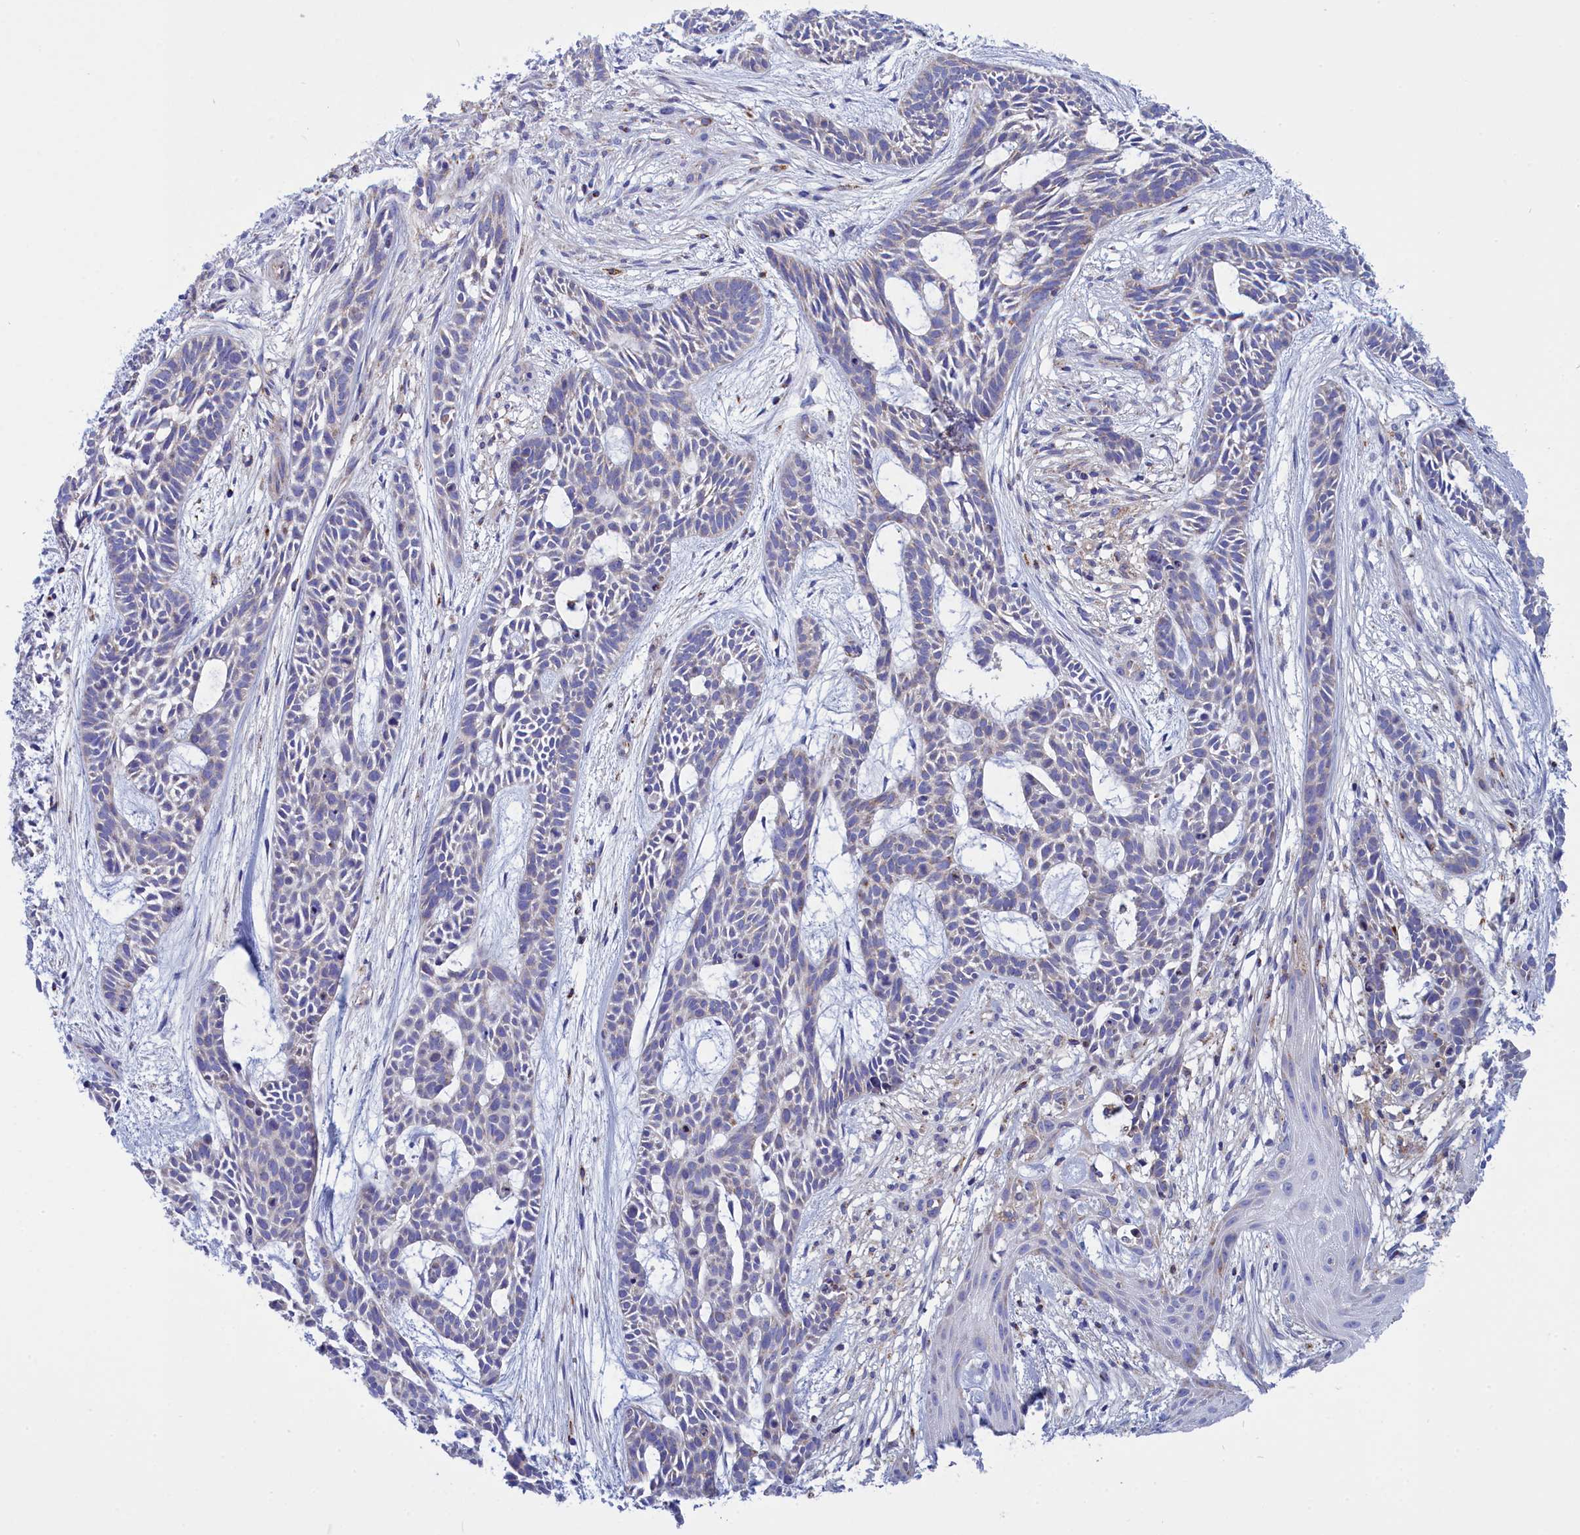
{"staining": {"intensity": "weak", "quantity": "<25%", "location": "cytoplasmic/membranous"}, "tissue": "skin cancer", "cell_type": "Tumor cells", "image_type": "cancer", "snomed": [{"axis": "morphology", "description": "Basal cell carcinoma"}, {"axis": "topography", "description": "Skin"}], "caption": "There is no significant staining in tumor cells of skin basal cell carcinoma.", "gene": "CCRL2", "patient": {"sex": "male", "age": 89}}